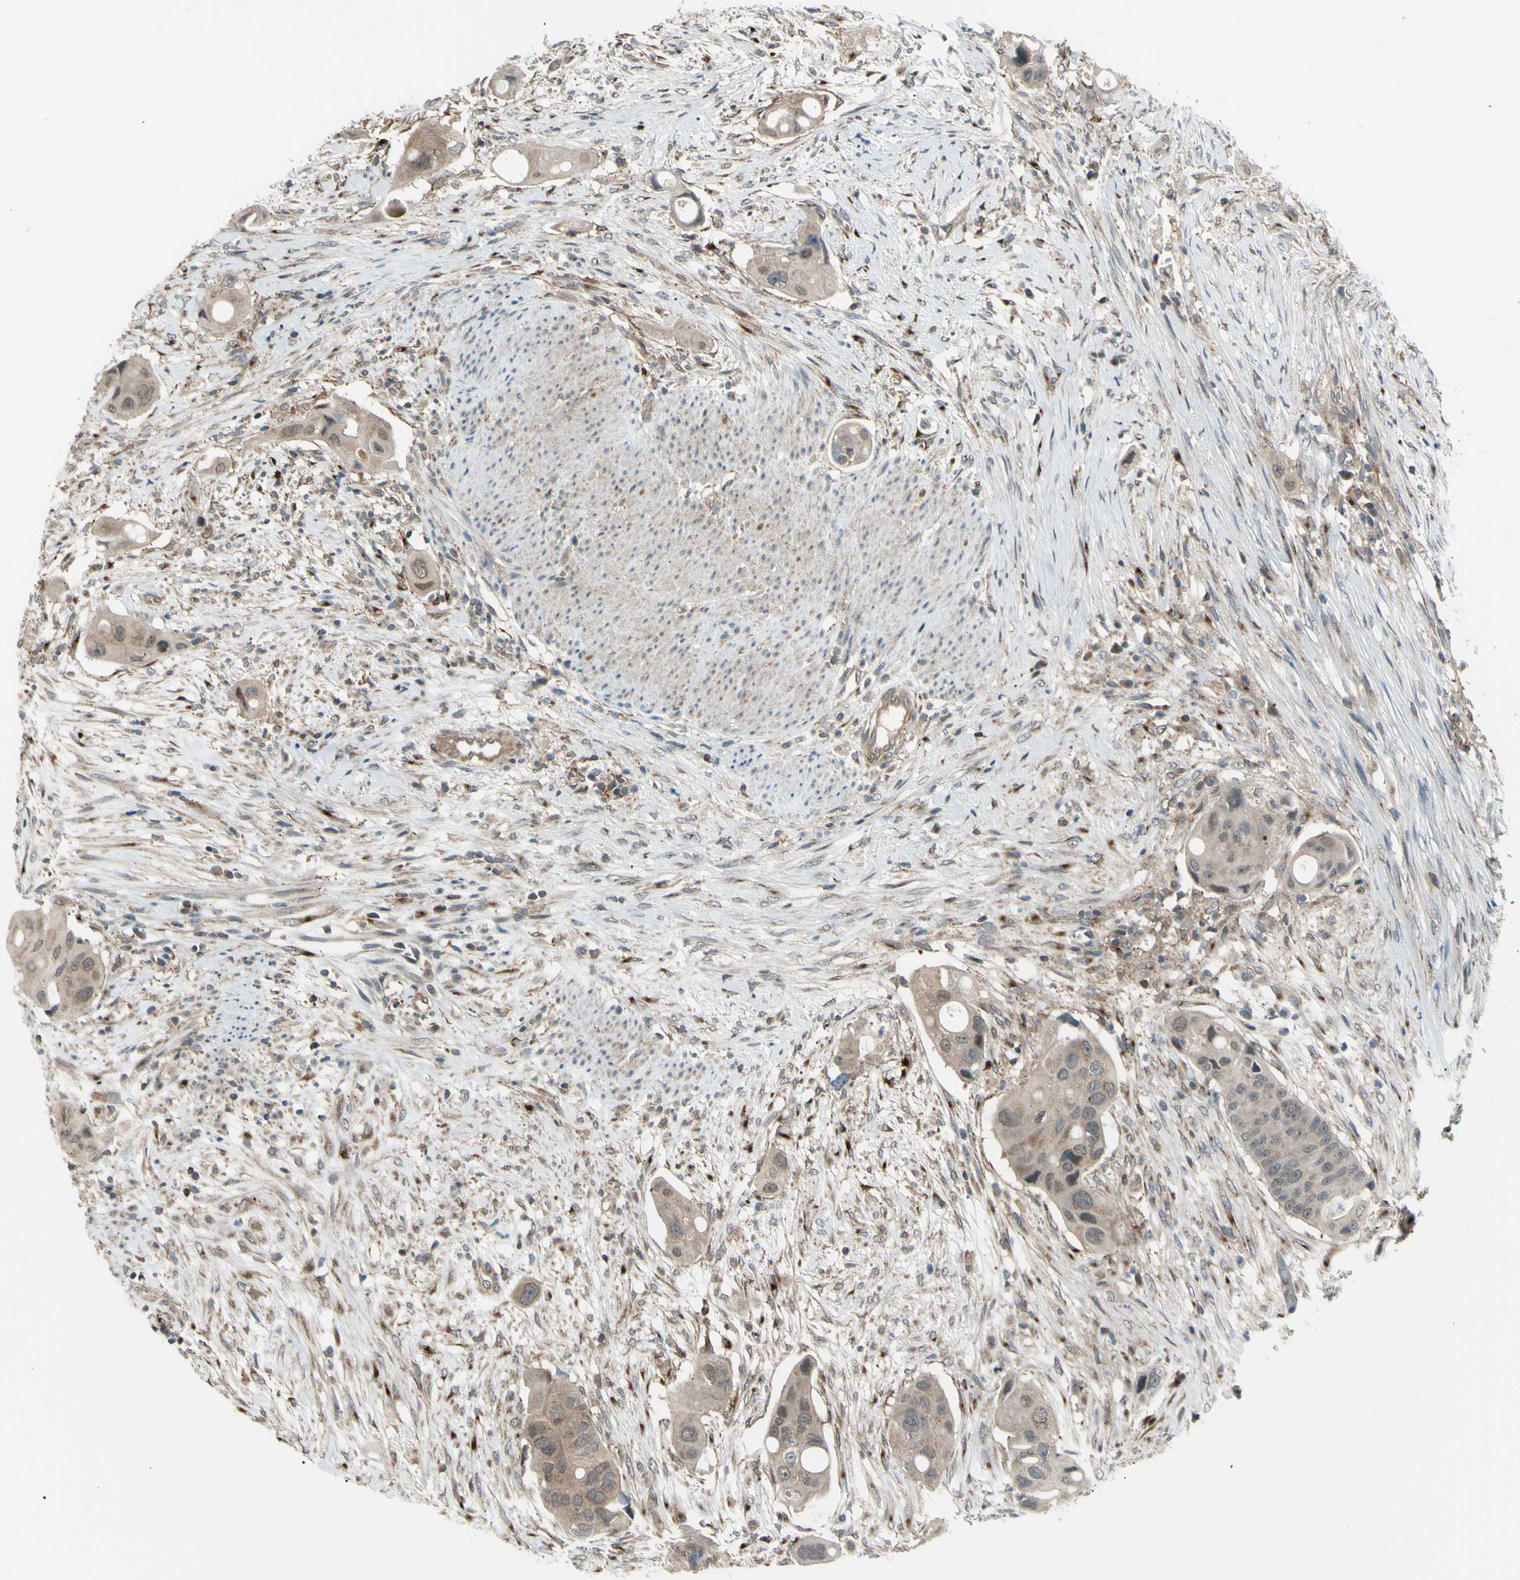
{"staining": {"intensity": "weak", "quantity": "25%-75%", "location": "cytoplasmic/membranous,nuclear"}, "tissue": "colorectal cancer", "cell_type": "Tumor cells", "image_type": "cancer", "snomed": [{"axis": "morphology", "description": "Adenocarcinoma, NOS"}, {"axis": "topography", "description": "Colon"}], "caption": "Immunohistochemical staining of human colorectal adenocarcinoma reveals weak cytoplasmic/membranous and nuclear protein positivity in about 25%-75% of tumor cells. The staining is performed using DAB (3,3'-diaminobenzidine) brown chromogen to label protein expression. The nuclei are counter-stained blue using hematoxylin.", "gene": "FLII", "patient": {"sex": "female", "age": 57}}